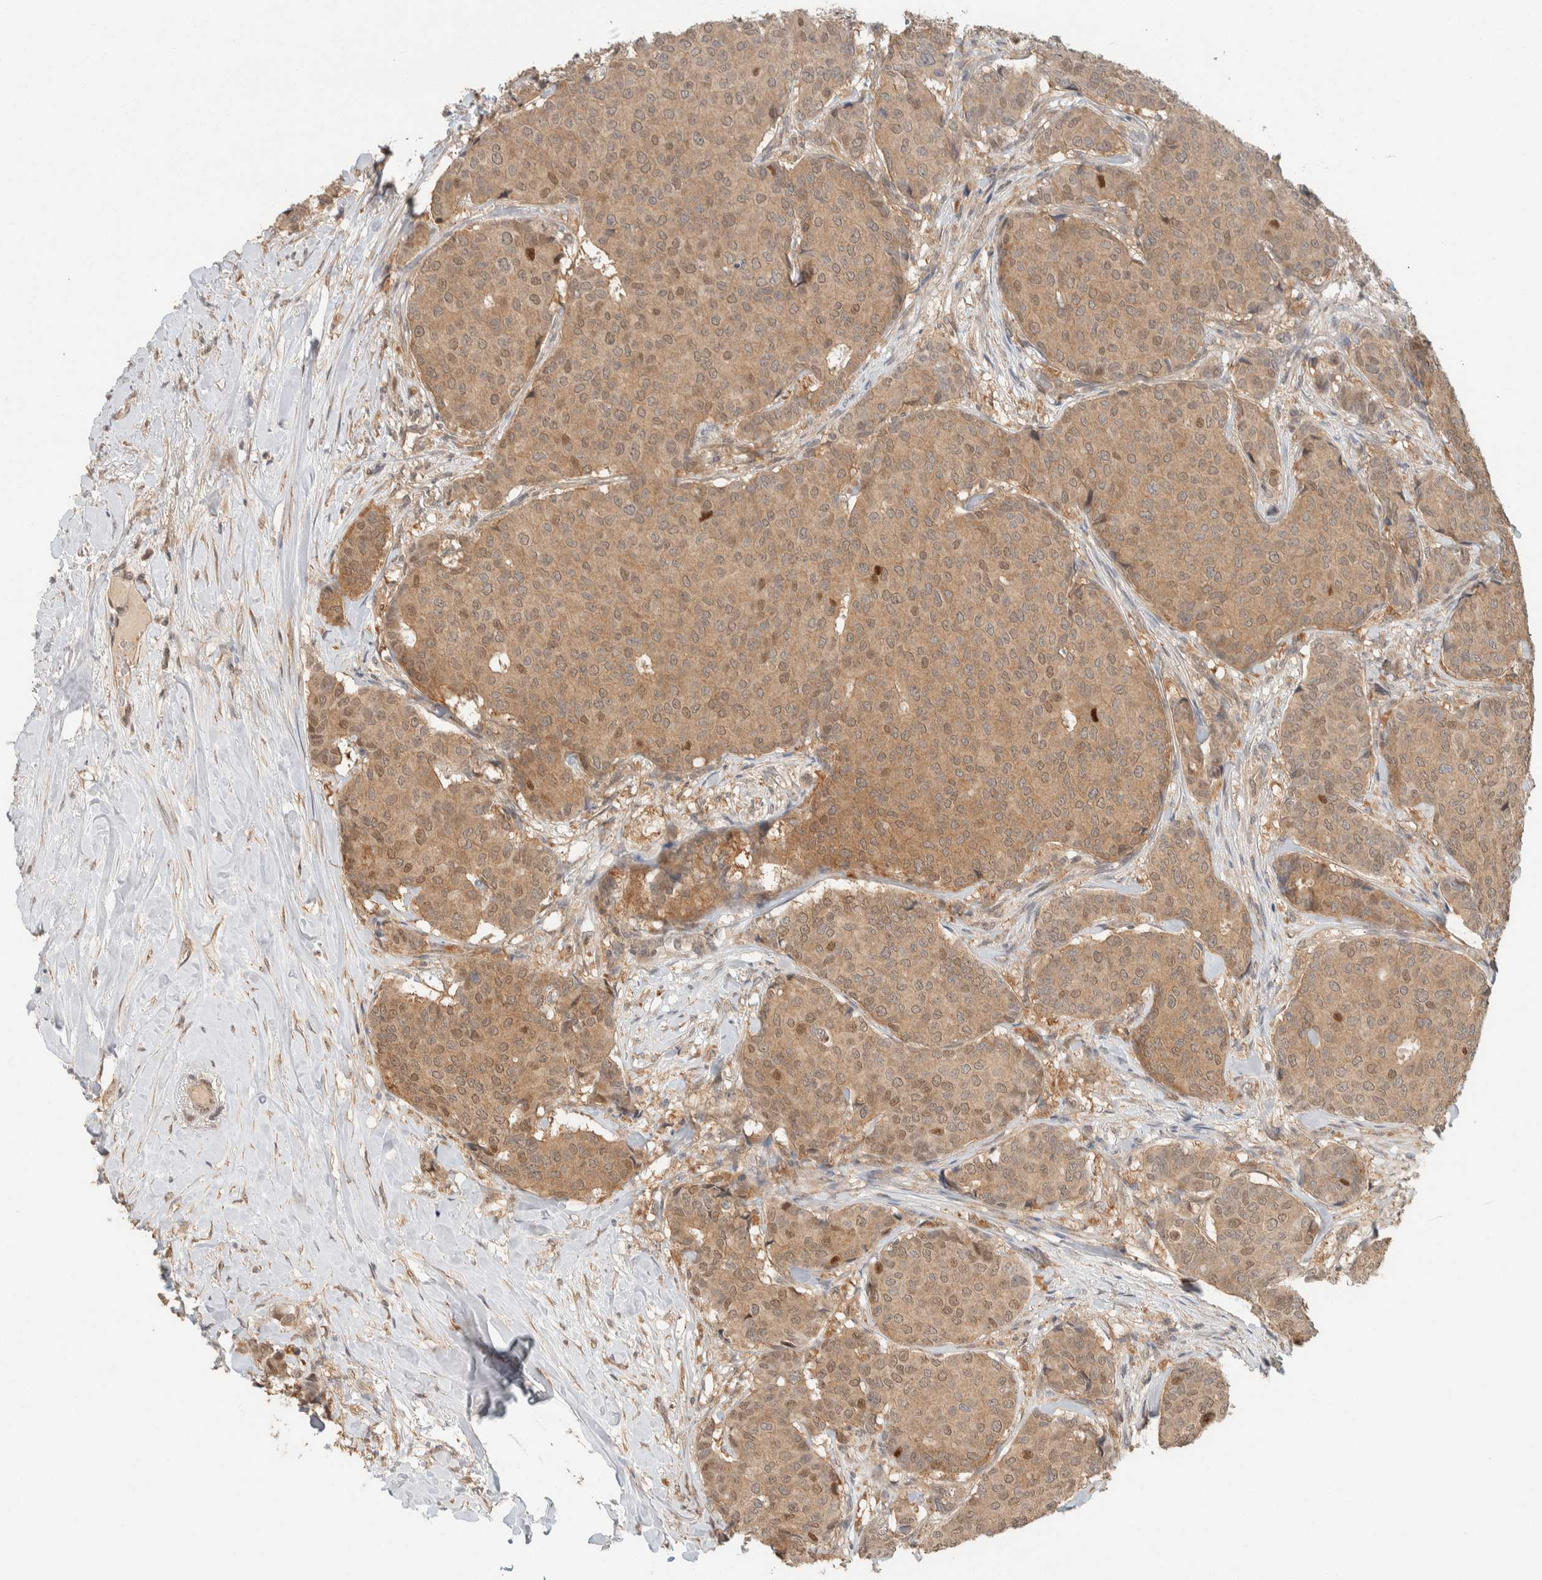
{"staining": {"intensity": "moderate", "quantity": ">75%", "location": "cytoplasmic/membranous,nuclear"}, "tissue": "breast cancer", "cell_type": "Tumor cells", "image_type": "cancer", "snomed": [{"axis": "morphology", "description": "Duct carcinoma"}, {"axis": "topography", "description": "Breast"}], "caption": "Protein staining shows moderate cytoplasmic/membranous and nuclear expression in about >75% of tumor cells in breast cancer. The staining is performed using DAB brown chromogen to label protein expression. The nuclei are counter-stained blue using hematoxylin.", "gene": "ZNF567", "patient": {"sex": "female", "age": 75}}